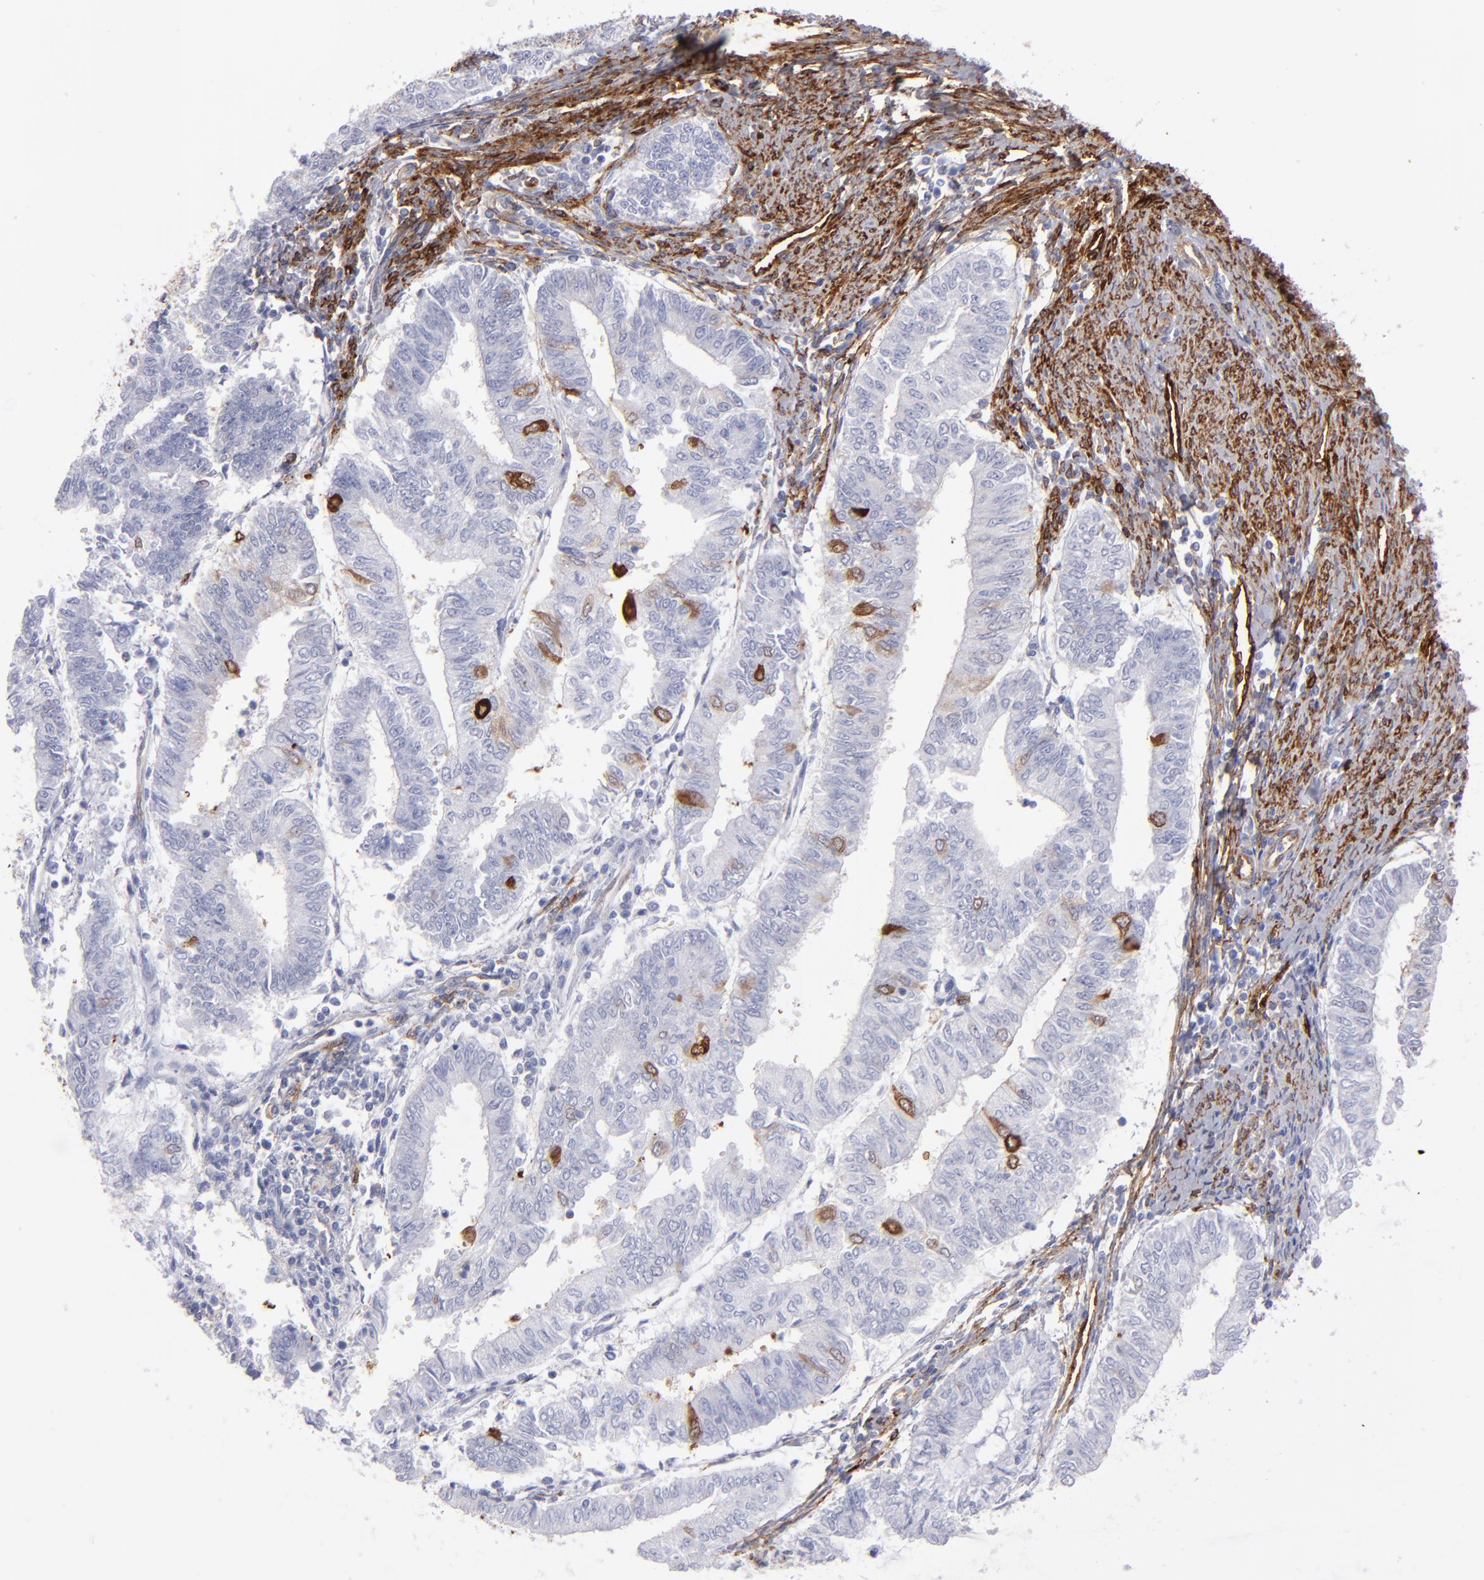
{"staining": {"intensity": "negative", "quantity": "none", "location": "none"}, "tissue": "endometrial cancer", "cell_type": "Tumor cells", "image_type": "cancer", "snomed": [{"axis": "morphology", "description": "Adenocarcinoma, NOS"}, {"axis": "topography", "description": "Endometrium"}], "caption": "The micrograph shows no staining of tumor cells in adenocarcinoma (endometrial).", "gene": "AHNAK2", "patient": {"sex": "female", "age": 66}}